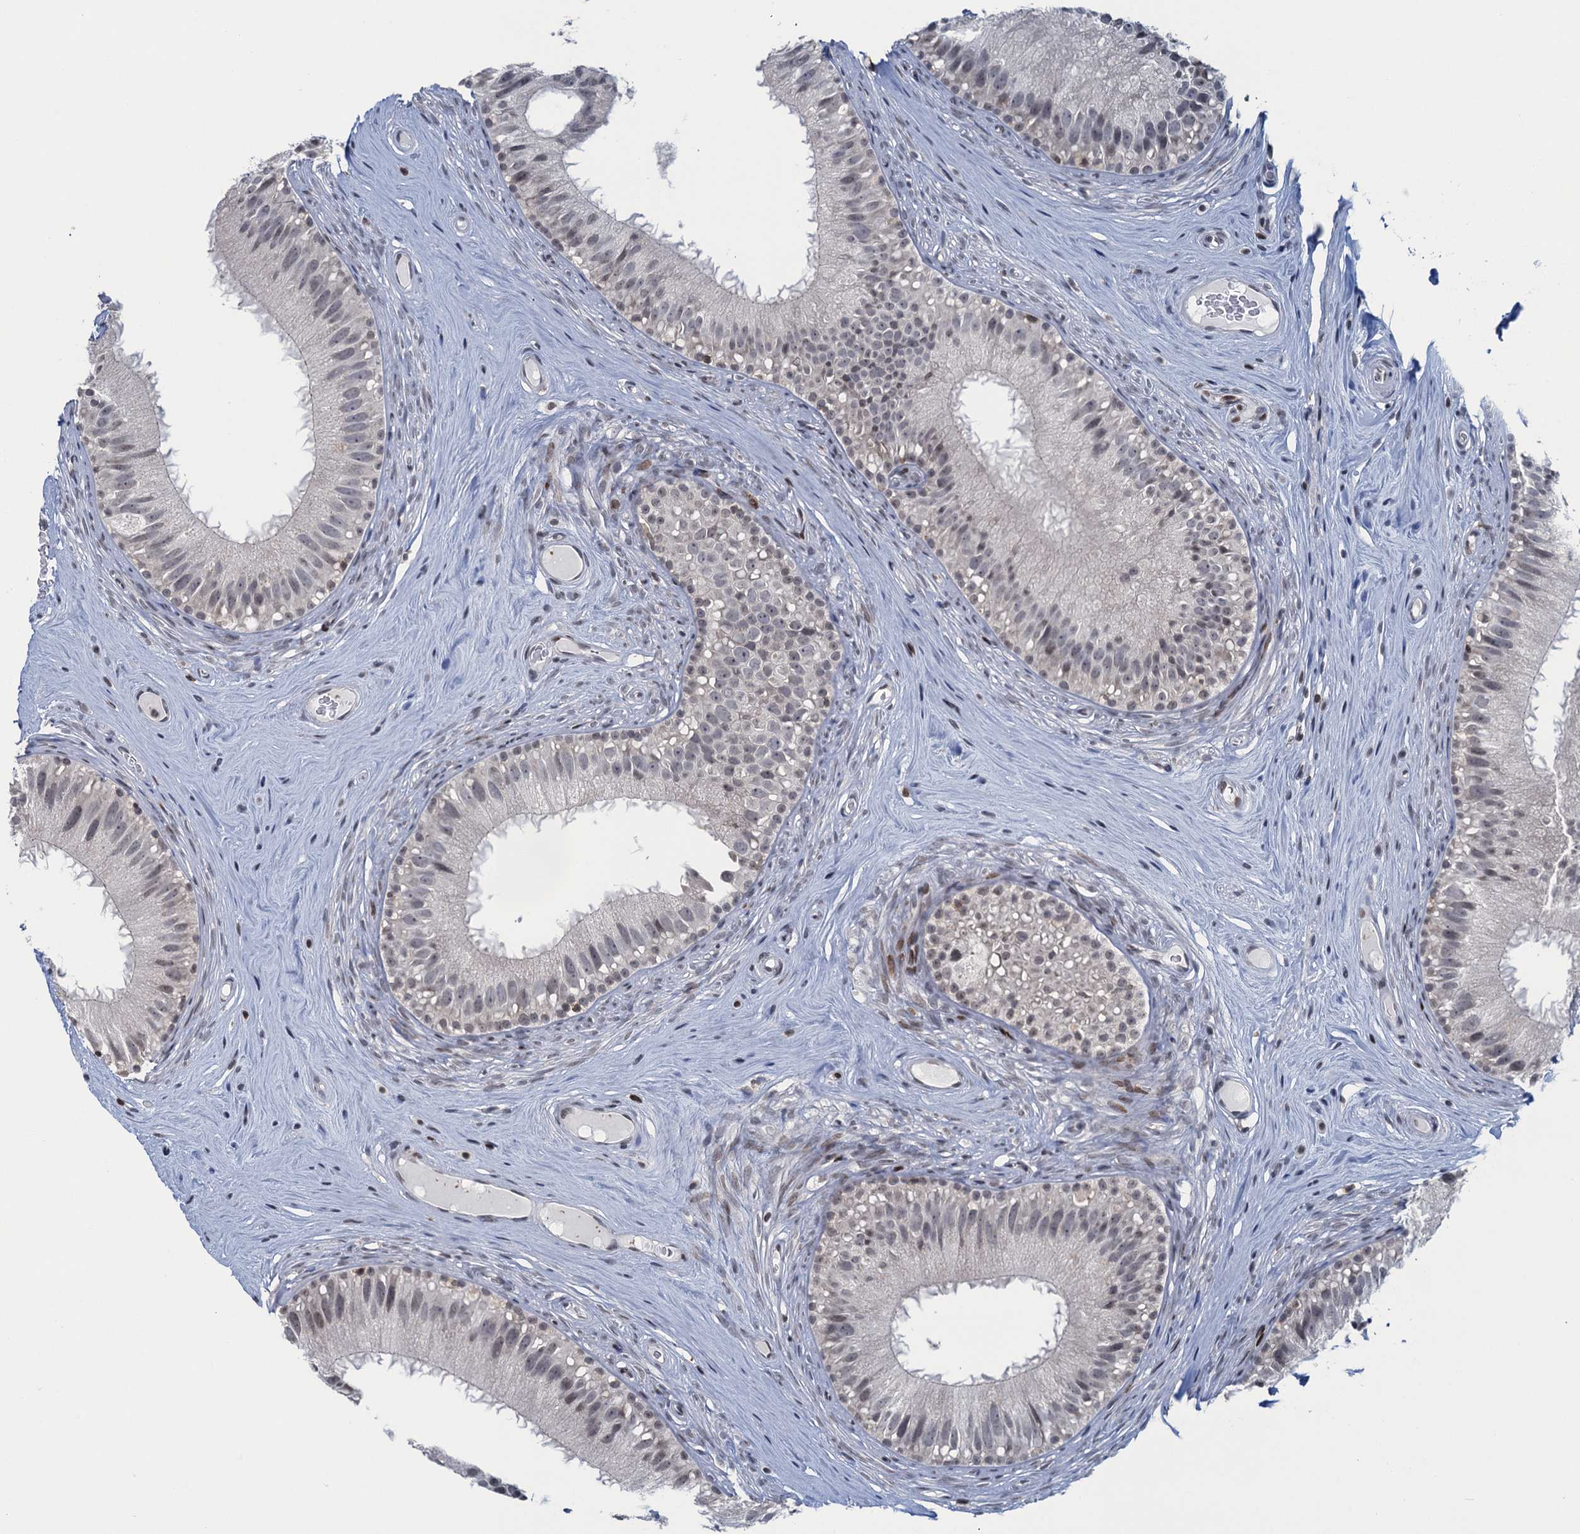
{"staining": {"intensity": "negative", "quantity": "none", "location": "none"}, "tissue": "epididymis", "cell_type": "Glandular cells", "image_type": "normal", "snomed": [{"axis": "morphology", "description": "Normal tissue, NOS"}, {"axis": "topography", "description": "Epididymis"}], "caption": "Glandular cells show no significant positivity in normal epididymis. (DAB IHC, high magnification).", "gene": "FYB1", "patient": {"sex": "male", "age": 45}}